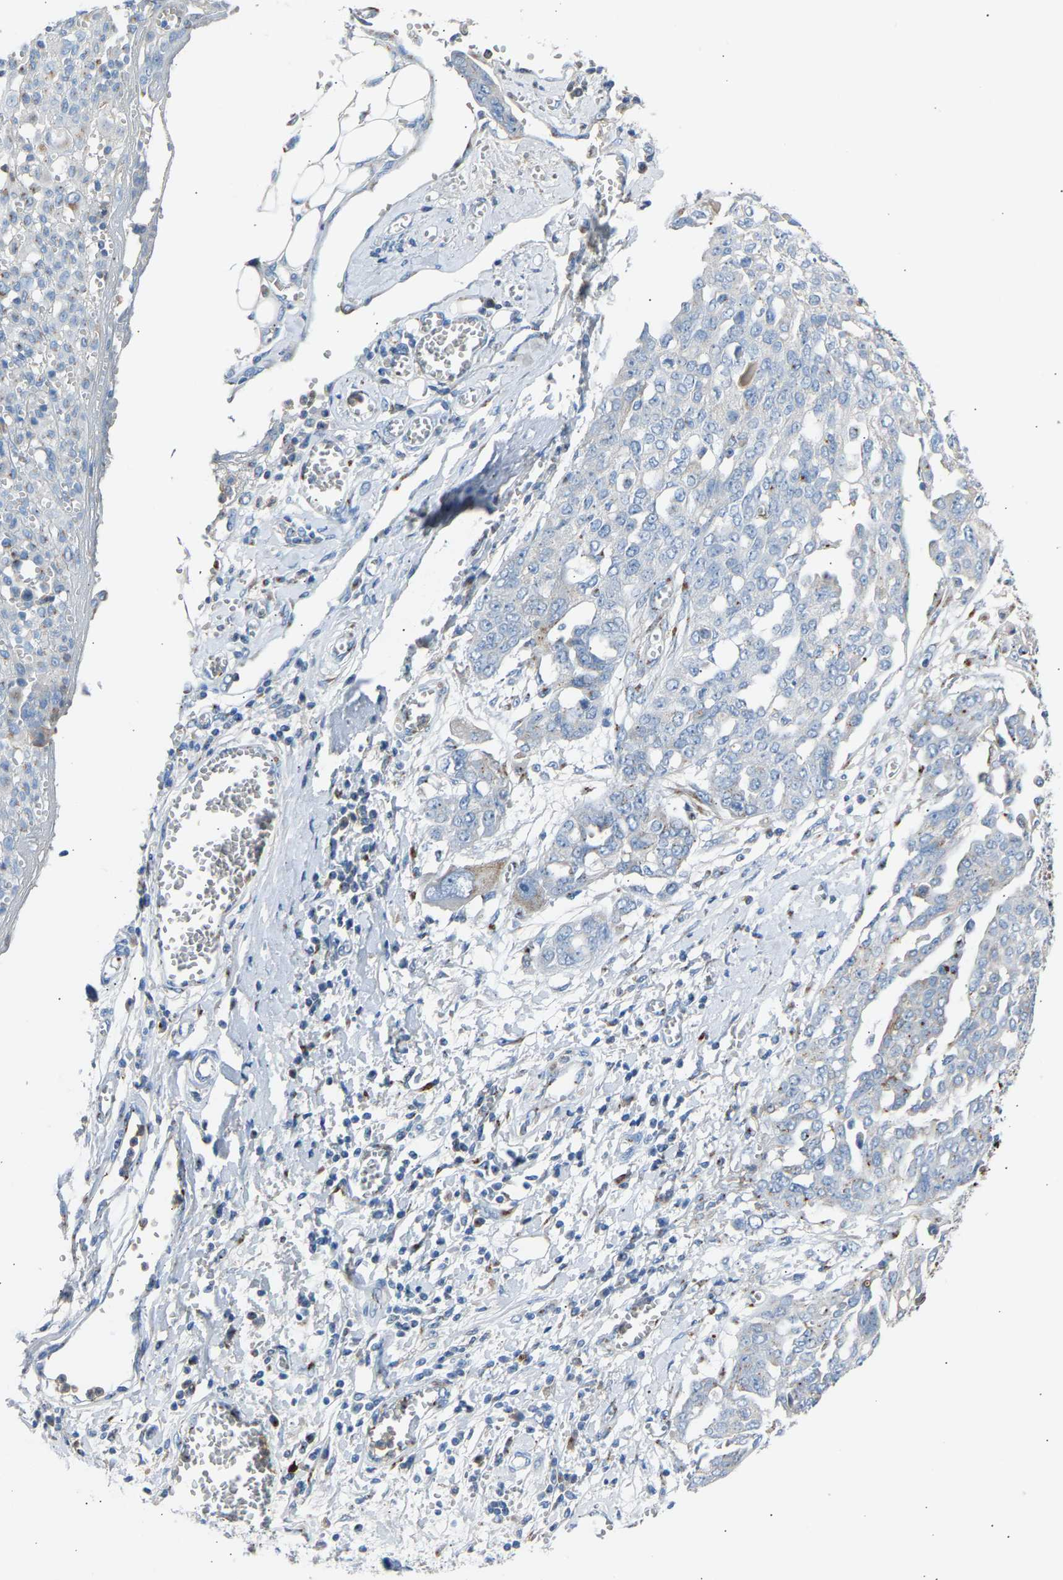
{"staining": {"intensity": "negative", "quantity": "none", "location": "none"}, "tissue": "ovarian cancer", "cell_type": "Tumor cells", "image_type": "cancer", "snomed": [{"axis": "morphology", "description": "Cystadenocarcinoma, serous, NOS"}, {"axis": "topography", "description": "Soft tissue"}, {"axis": "topography", "description": "Ovary"}], "caption": "Immunohistochemistry image of ovarian cancer stained for a protein (brown), which displays no staining in tumor cells. Brightfield microscopy of immunohistochemistry stained with DAB (brown) and hematoxylin (blue), captured at high magnification.", "gene": "CYREN", "patient": {"sex": "female", "age": 57}}